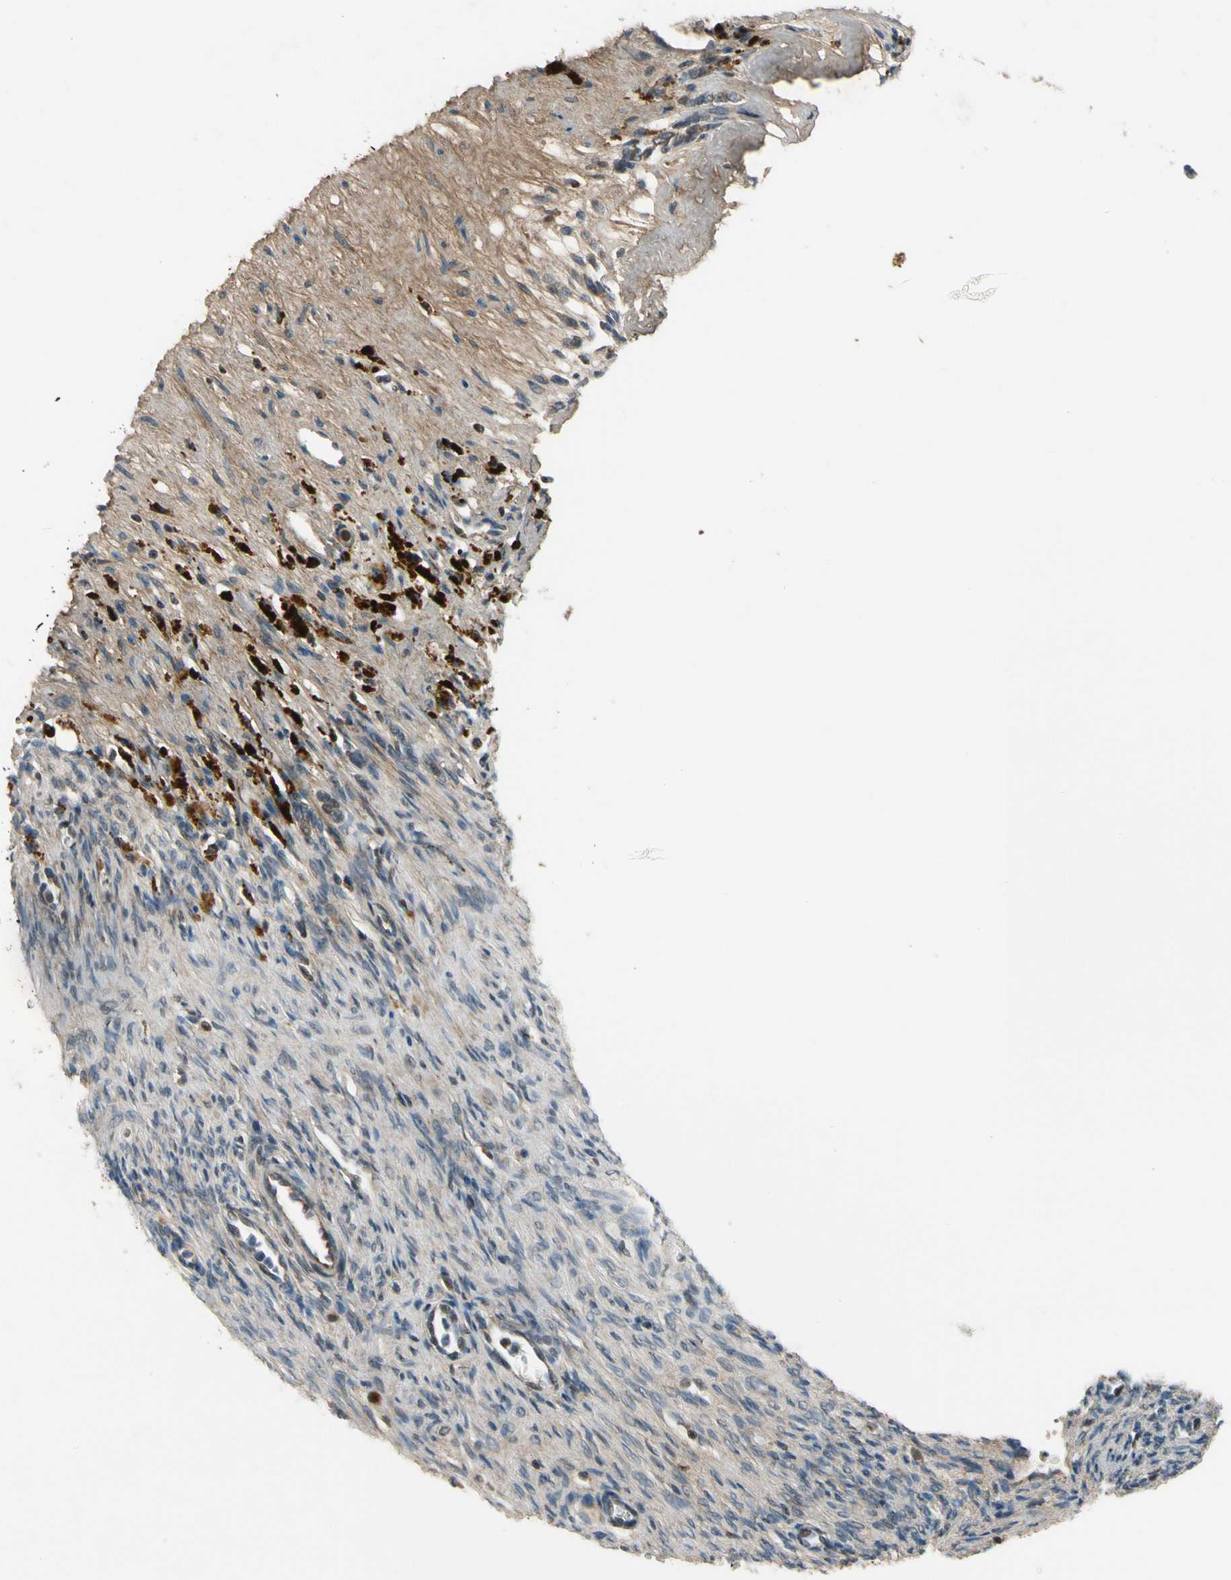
{"staining": {"intensity": "moderate", "quantity": ">75%", "location": "cytoplasmic/membranous"}, "tissue": "ovary", "cell_type": "Ovarian stroma cells", "image_type": "normal", "snomed": [{"axis": "morphology", "description": "Normal tissue, NOS"}, {"axis": "topography", "description": "Ovary"}], "caption": "Immunohistochemistry (IHC) image of benign ovary: ovary stained using immunohistochemistry reveals medium levels of moderate protein expression localized specifically in the cytoplasmic/membranous of ovarian stroma cells, appearing as a cytoplasmic/membranous brown color.", "gene": "MST1R", "patient": {"sex": "female", "age": 33}}